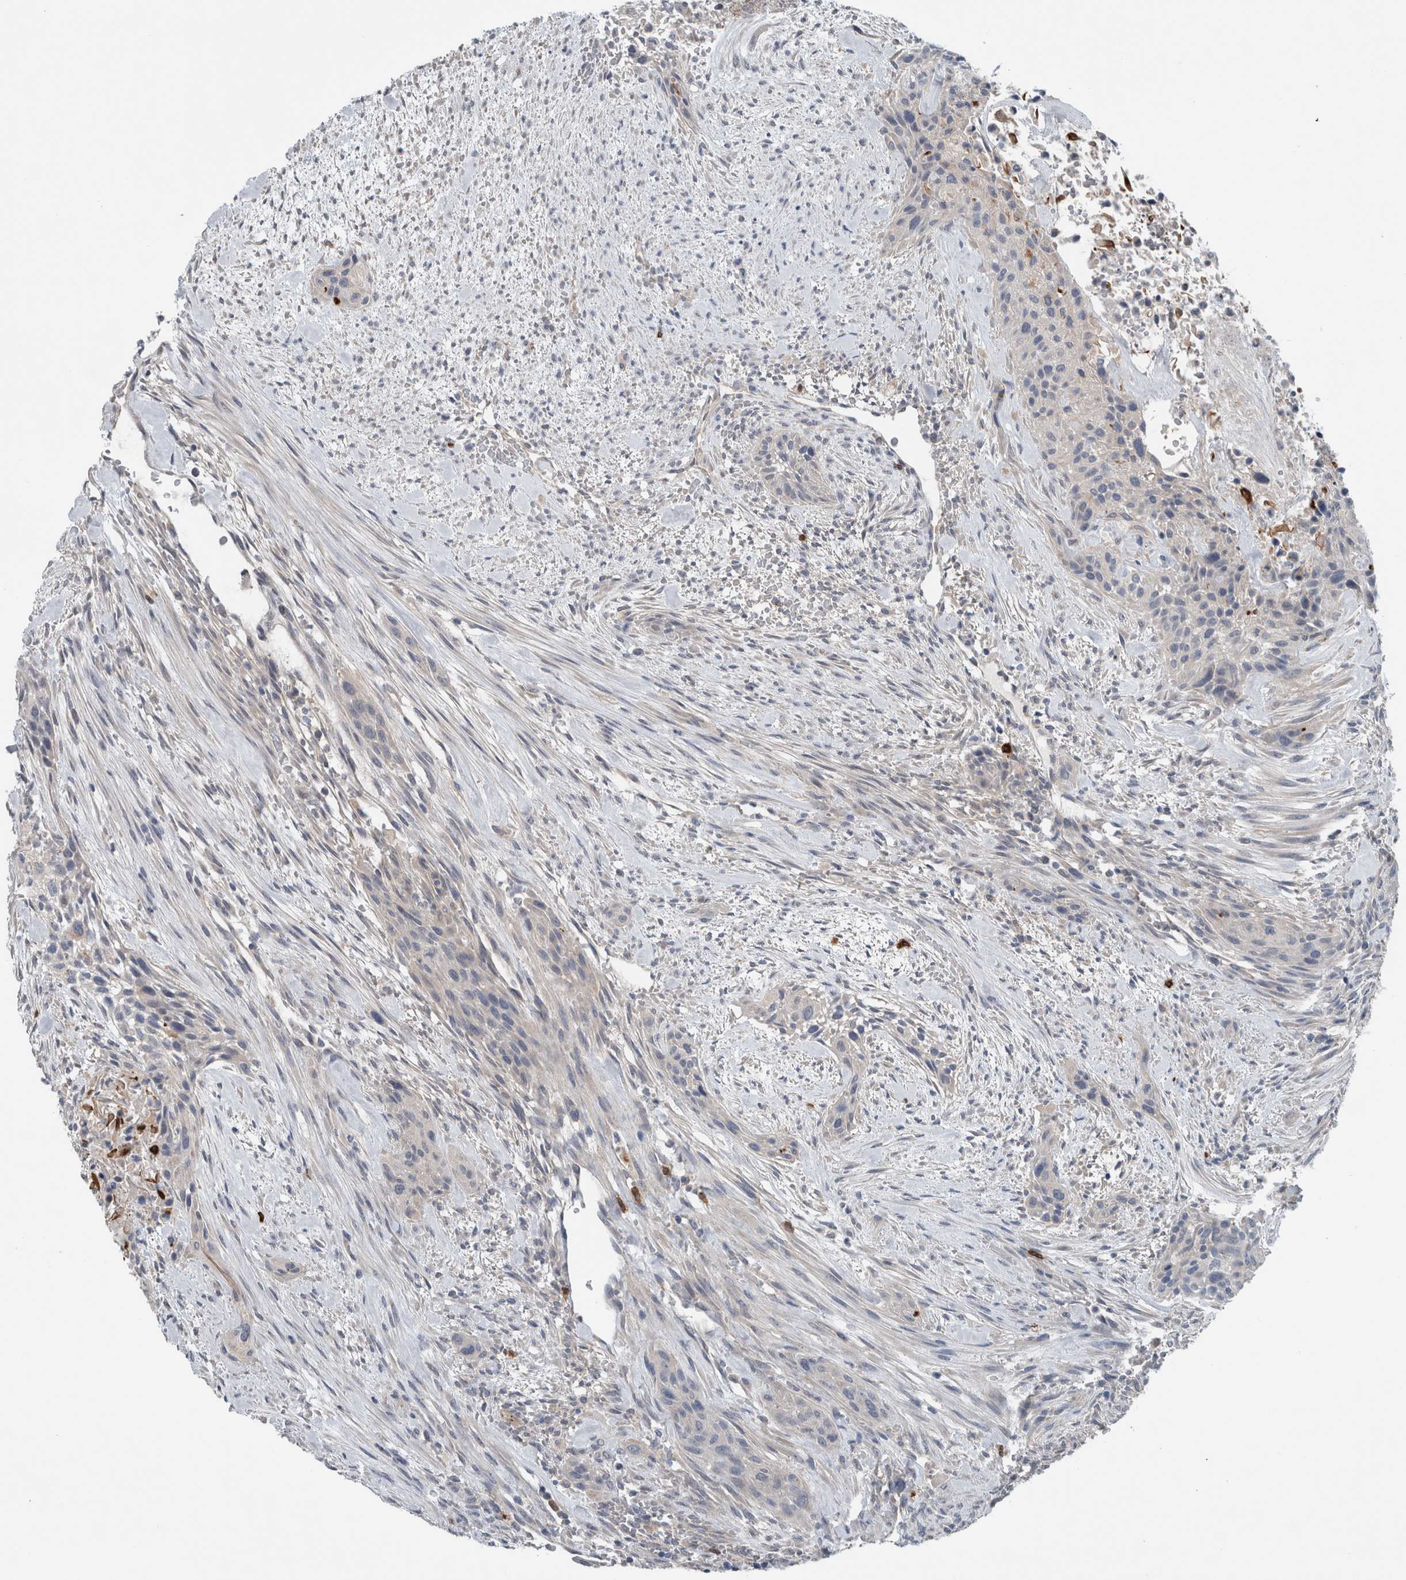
{"staining": {"intensity": "negative", "quantity": "none", "location": "none"}, "tissue": "urothelial cancer", "cell_type": "Tumor cells", "image_type": "cancer", "snomed": [{"axis": "morphology", "description": "Urothelial carcinoma, High grade"}, {"axis": "topography", "description": "Urinary bladder"}], "caption": "Urothelial cancer stained for a protein using IHC displays no expression tumor cells.", "gene": "CRNN", "patient": {"sex": "male", "age": 35}}